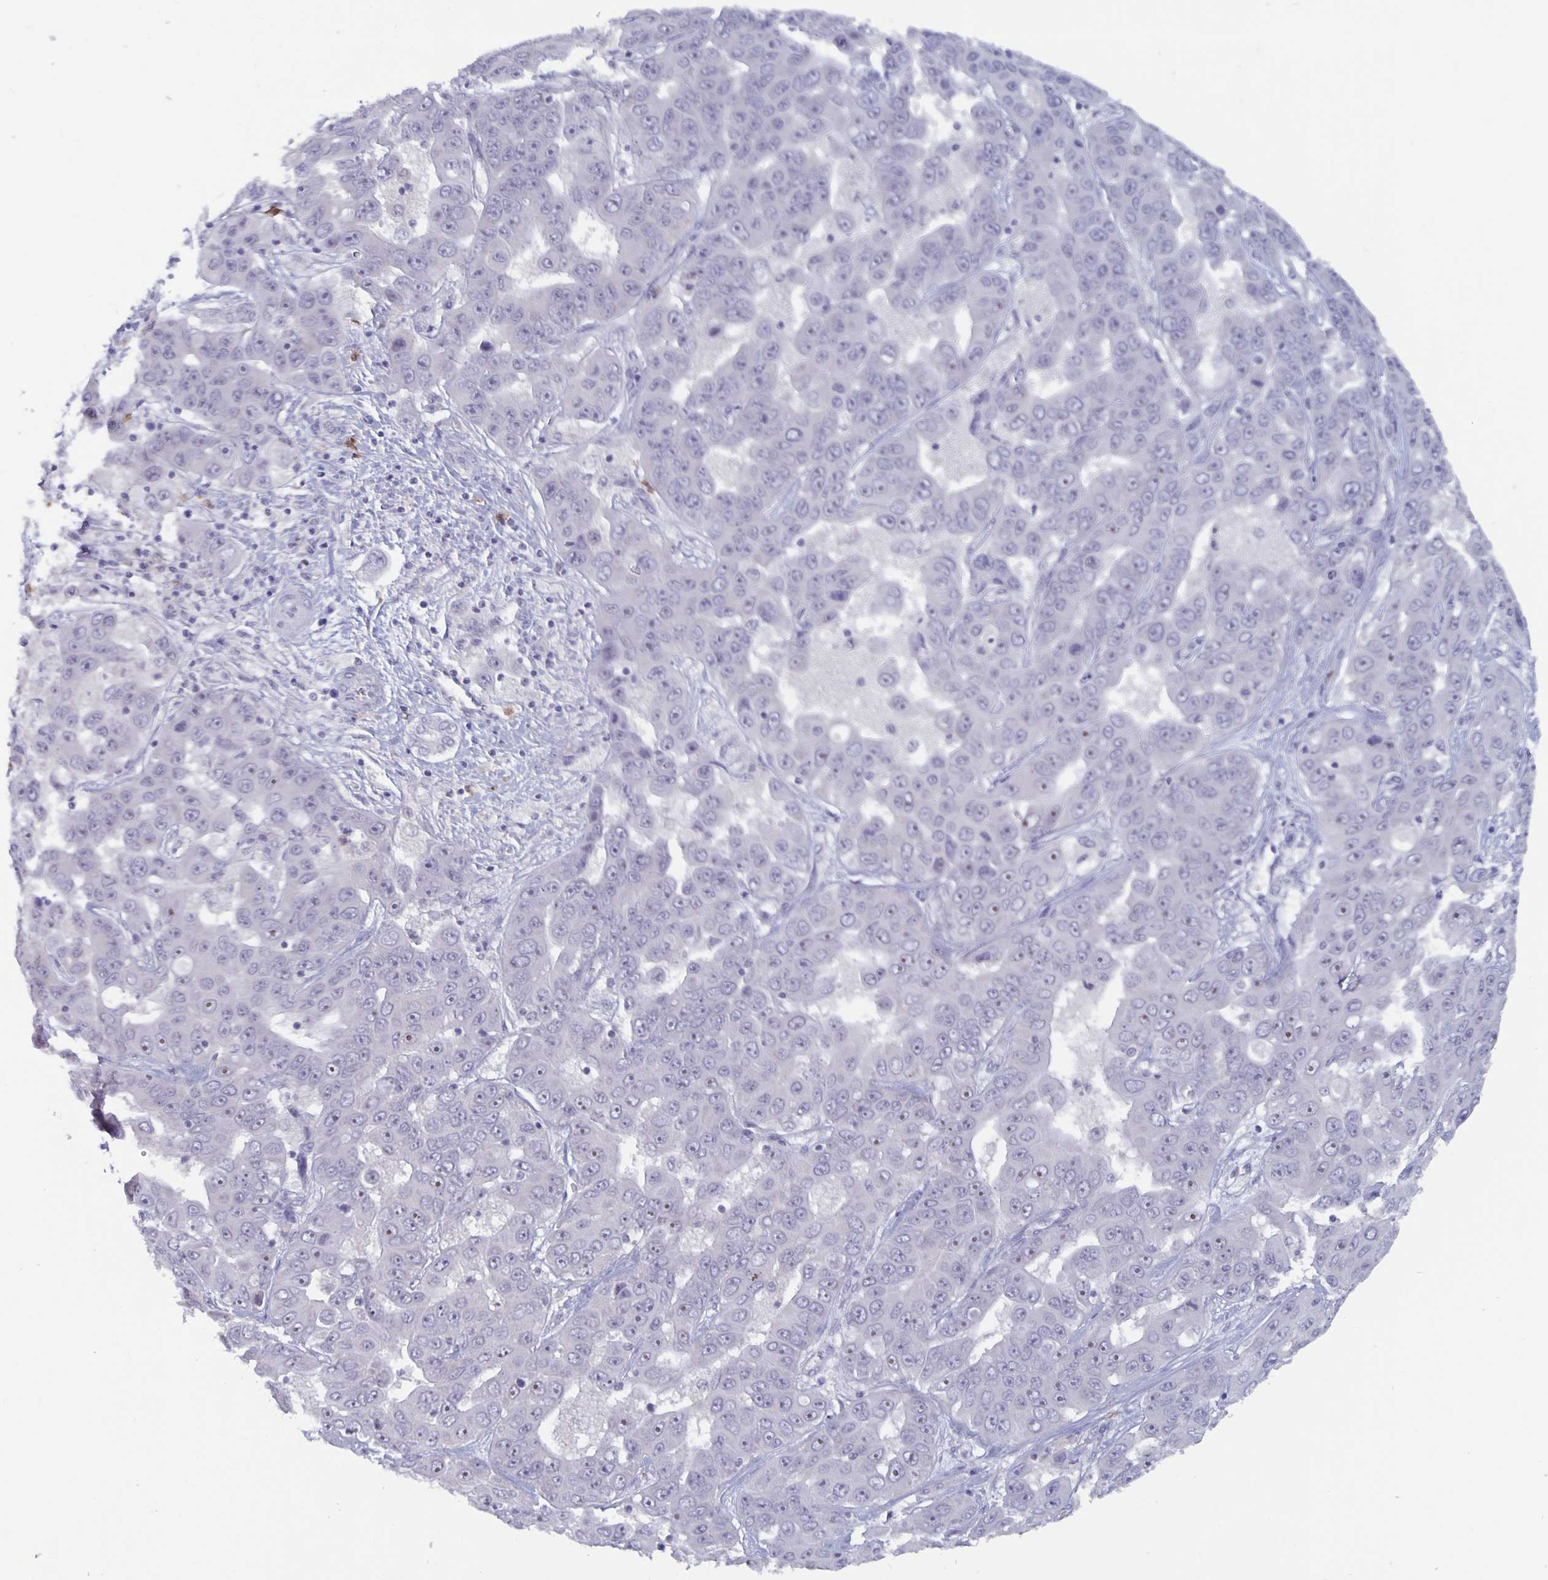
{"staining": {"intensity": "weak", "quantity": "25%-75%", "location": "nuclear"}, "tissue": "liver cancer", "cell_type": "Tumor cells", "image_type": "cancer", "snomed": [{"axis": "morphology", "description": "Cholangiocarcinoma"}, {"axis": "topography", "description": "Liver"}], "caption": "A histopathology image of human liver cancer (cholangiocarcinoma) stained for a protein demonstrates weak nuclear brown staining in tumor cells.", "gene": "PLCB3", "patient": {"sex": "female", "age": 52}}